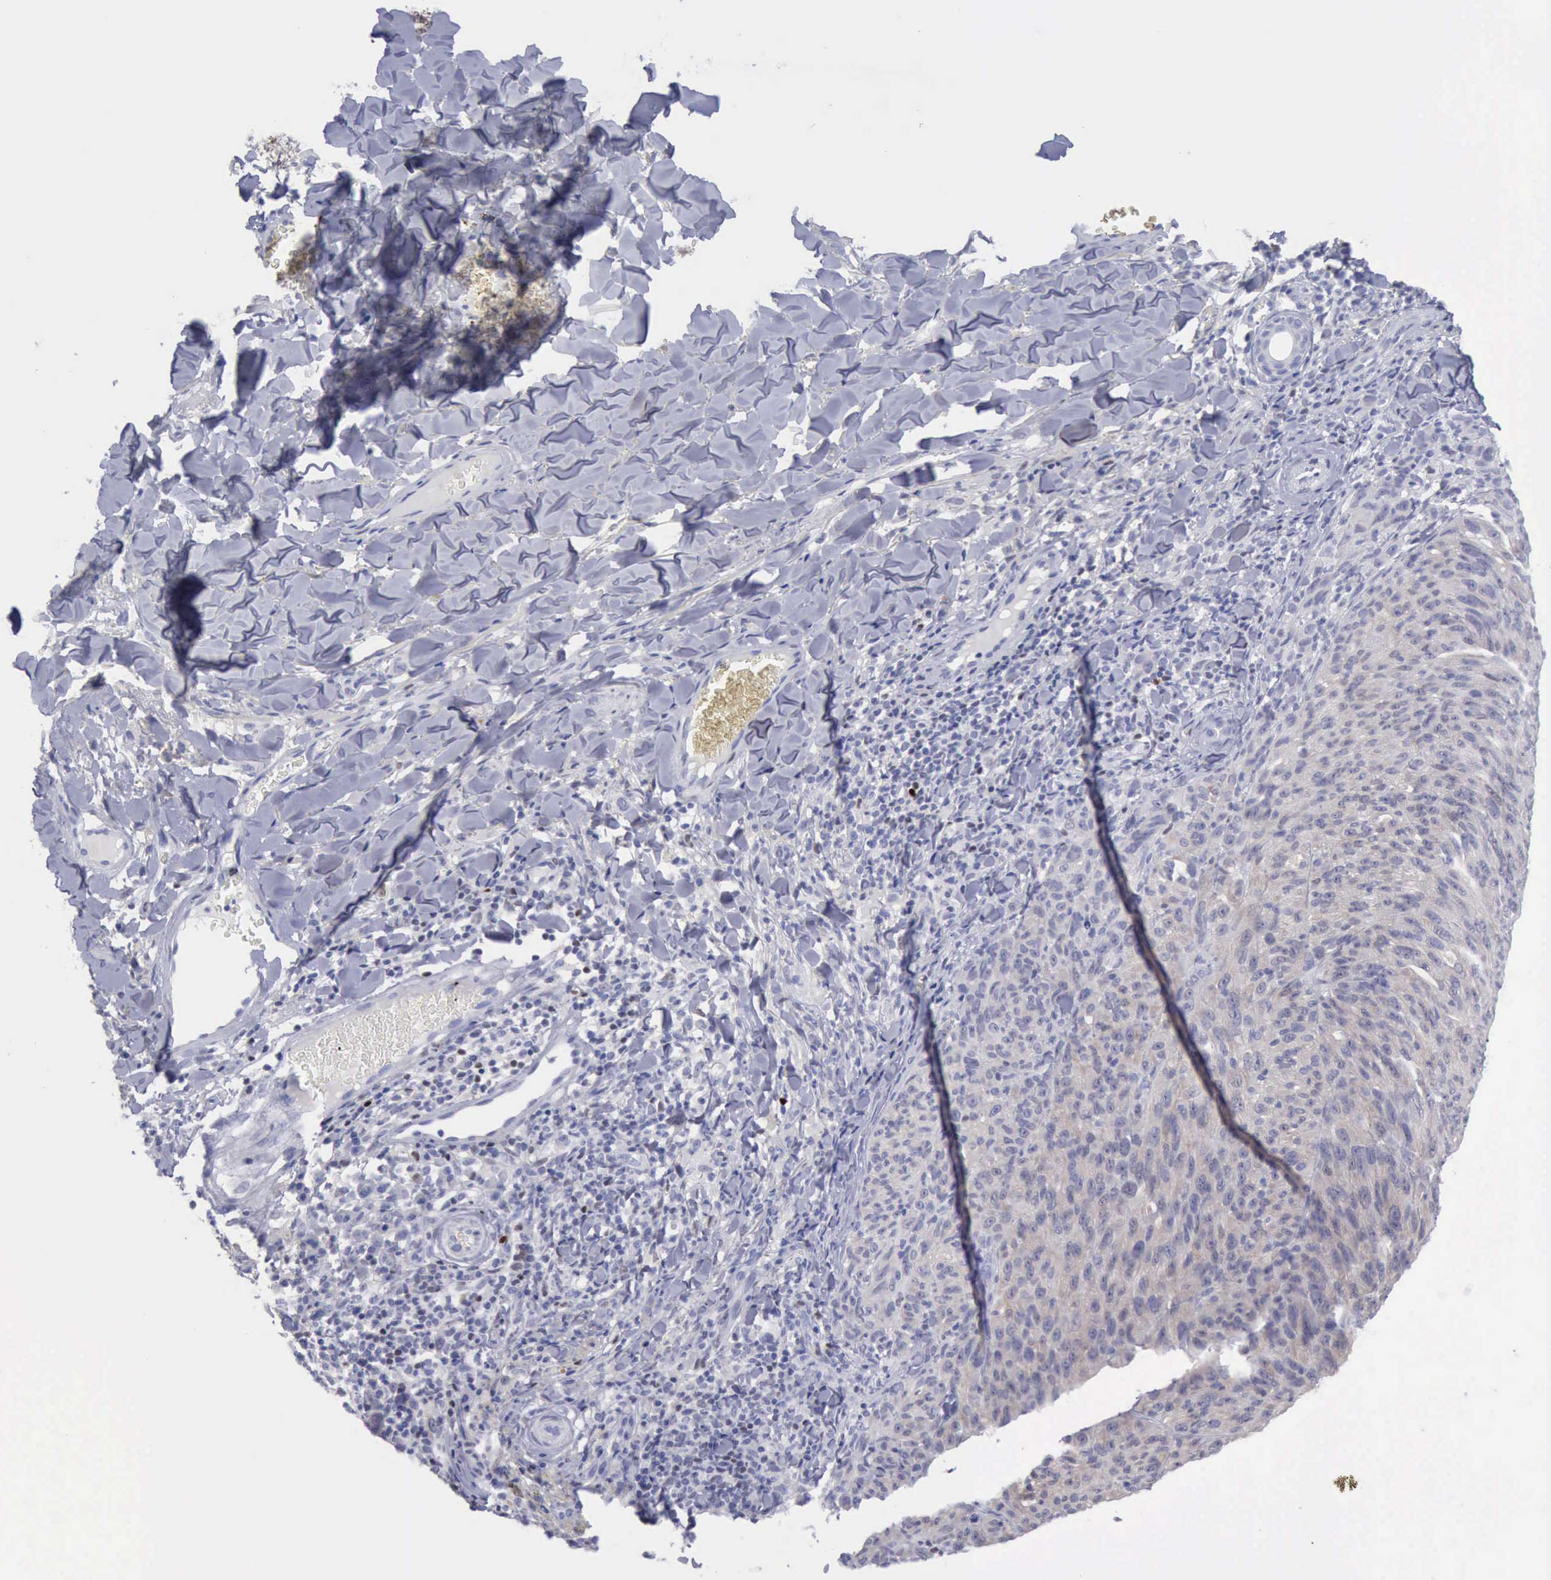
{"staining": {"intensity": "negative", "quantity": "none", "location": "none"}, "tissue": "melanoma", "cell_type": "Tumor cells", "image_type": "cancer", "snomed": [{"axis": "morphology", "description": "Malignant melanoma, NOS"}, {"axis": "topography", "description": "Skin"}], "caption": "Immunohistochemistry (IHC) histopathology image of neoplastic tissue: human melanoma stained with DAB (3,3'-diaminobenzidine) shows no significant protein expression in tumor cells. The staining was performed using DAB to visualize the protein expression in brown, while the nuclei were stained in blue with hematoxylin (Magnification: 20x).", "gene": "SATB2", "patient": {"sex": "male", "age": 76}}